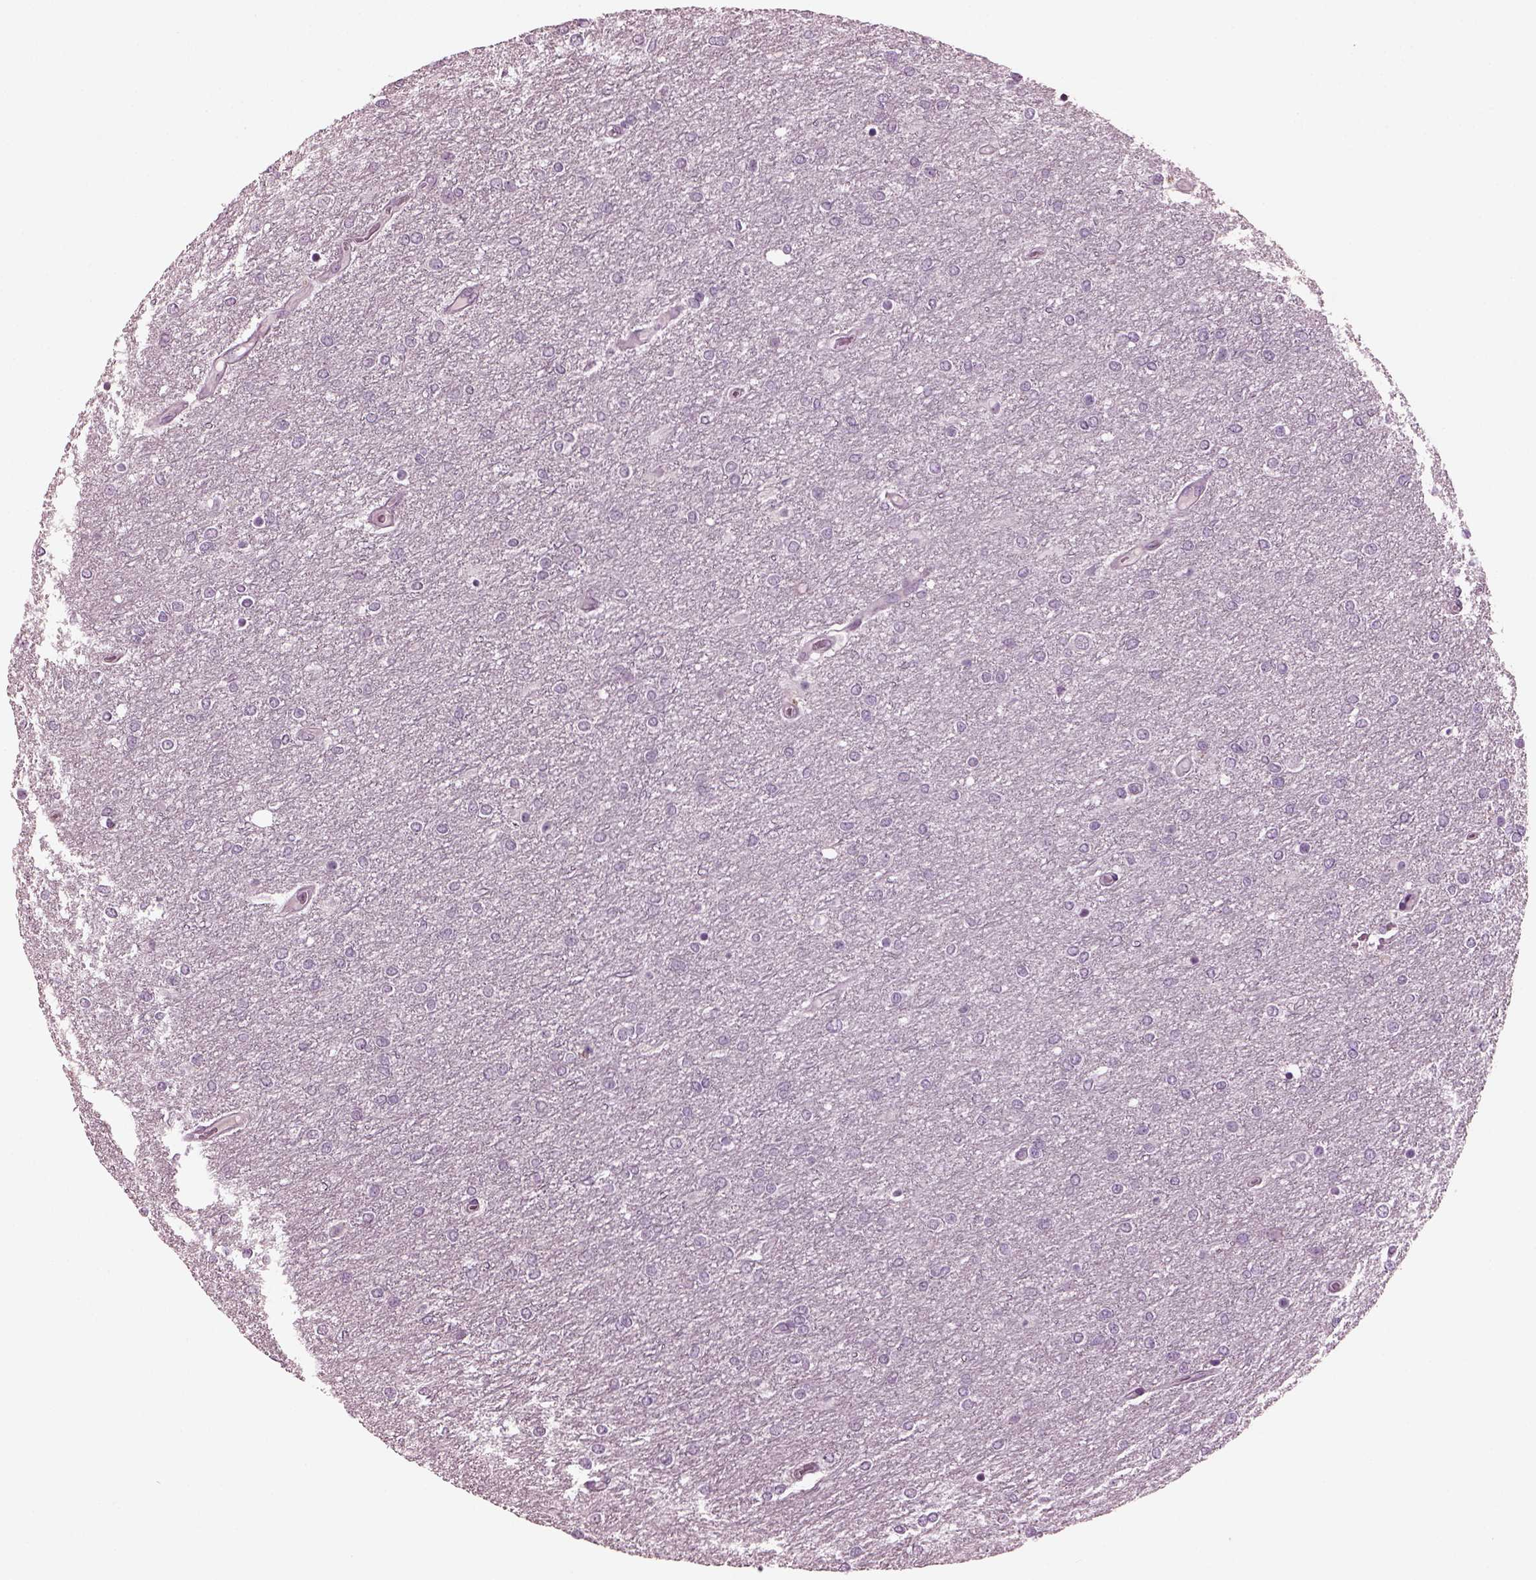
{"staining": {"intensity": "negative", "quantity": "none", "location": "none"}, "tissue": "glioma", "cell_type": "Tumor cells", "image_type": "cancer", "snomed": [{"axis": "morphology", "description": "Glioma, malignant, High grade"}, {"axis": "topography", "description": "Brain"}], "caption": "DAB (3,3'-diaminobenzidine) immunohistochemical staining of human malignant glioma (high-grade) displays no significant staining in tumor cells.", "gene": "MIB2", "patient": {"sex": "female", "age": 61}}